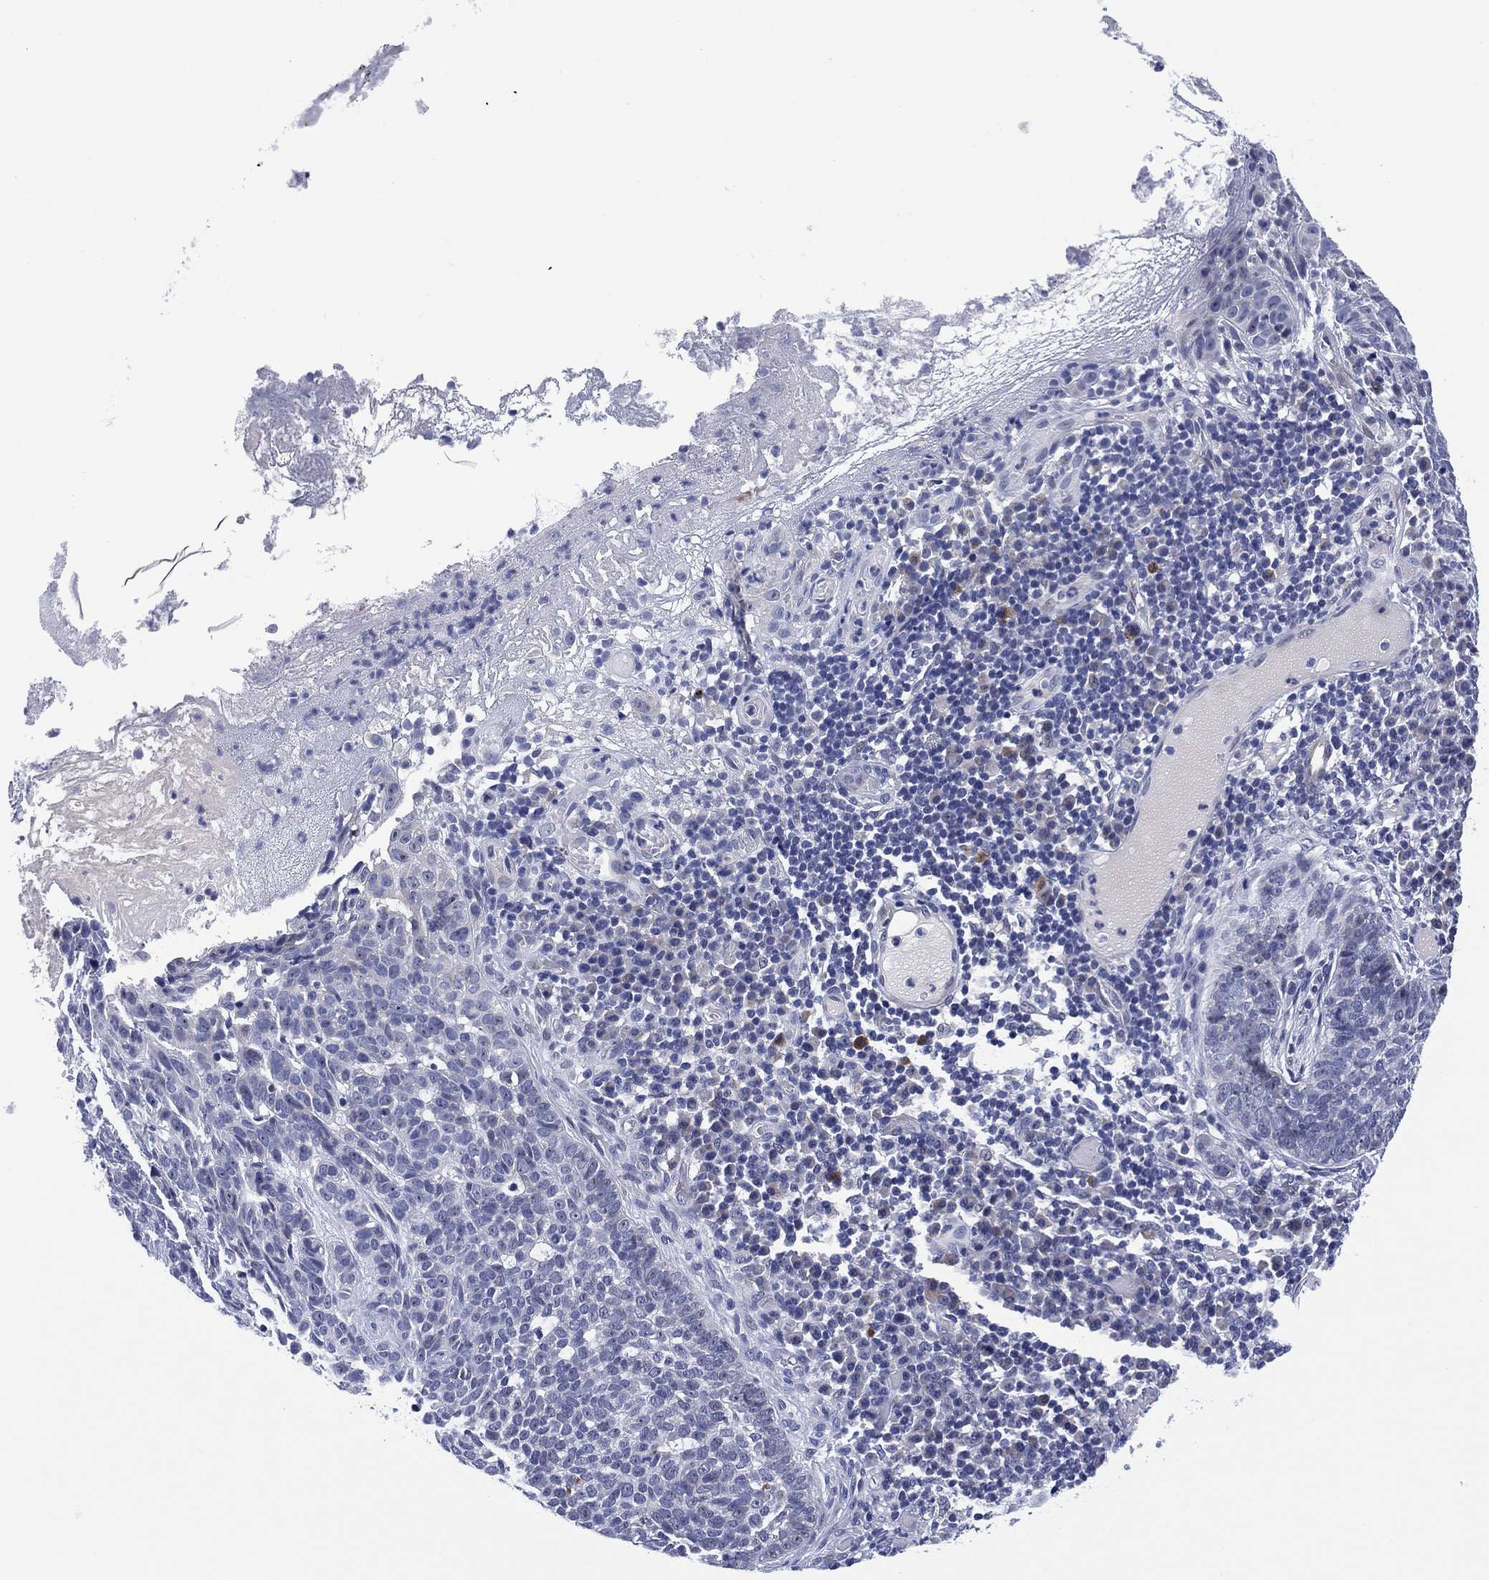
{"staining": {"intensity": "negative", "quantity": "none", "location": "none"}, "tissue": "skin cancer", "cell_type": "Tumor cells", "image_type": "cancer", "snomed": [{"axis": "morphology", "description": "Basal cell carcinoma"}, {"axis": "topography", "description": "Skin"}], "caption": "A photomicrograph of human skin basal cell carcinoma is negative for staining in tumor cells.", "gene": "CLIP3", "patient": {"sex": "female", "age": 69}}